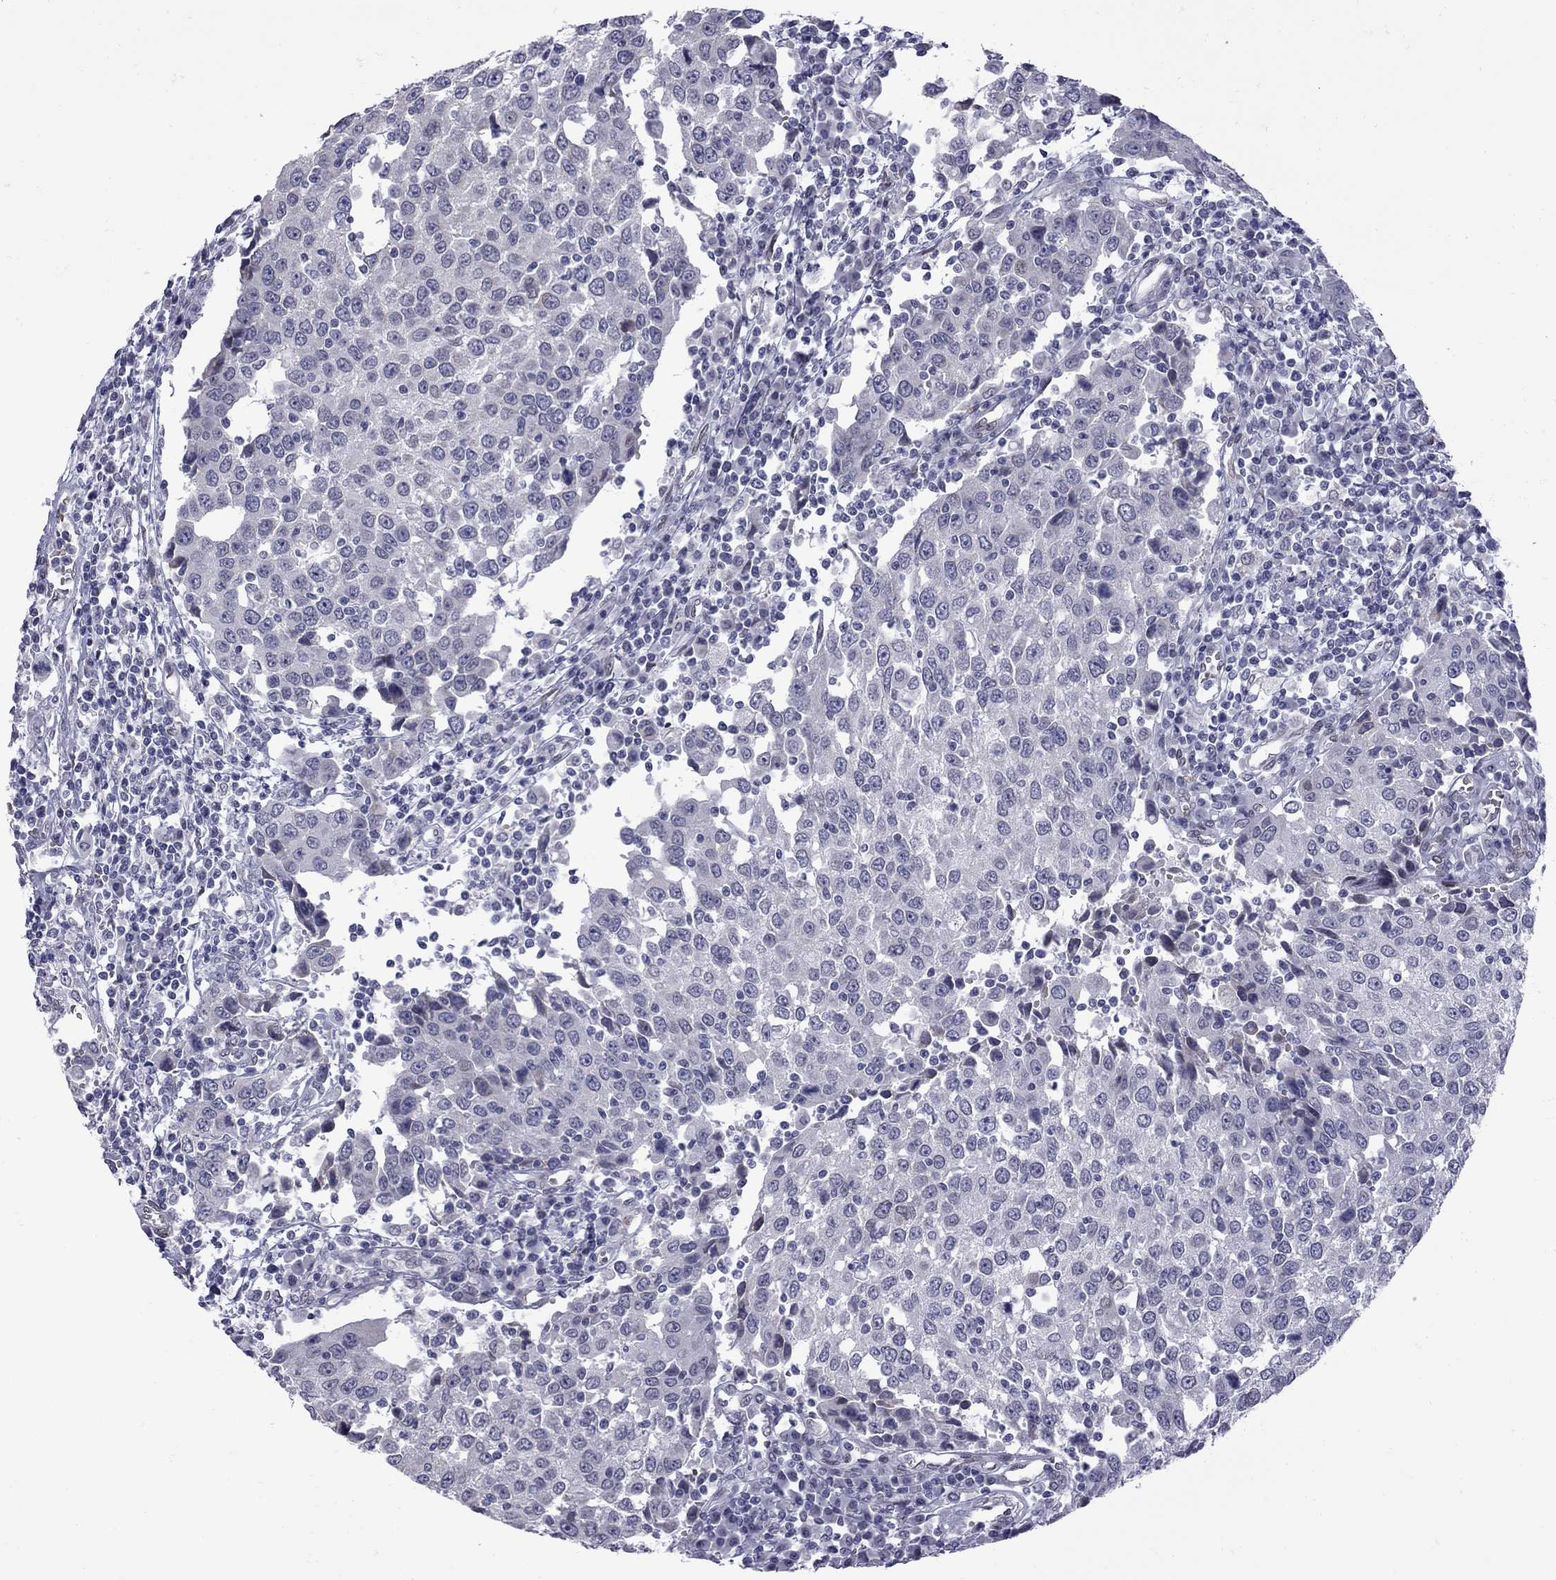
{"staining": {"intensity": "weak", "quantity": "<25%", "location": "cytoplasmic/membranous"}, "tissue": "urothelial cancer", "cell_type": "Tumor cells", "image_type": "cancer", "snomed": [{"axis": "morphology", "description": "Urothelial carcinoma, High grade"}, {"axis": "topography", "description": "Urinary bladder"}], "caption": "IHC of human high-grade urothelial carcinoma shows no expression in tumor cells.", "gene": "CLTCL1", "patient": {"sex": "female", "age": 85}}